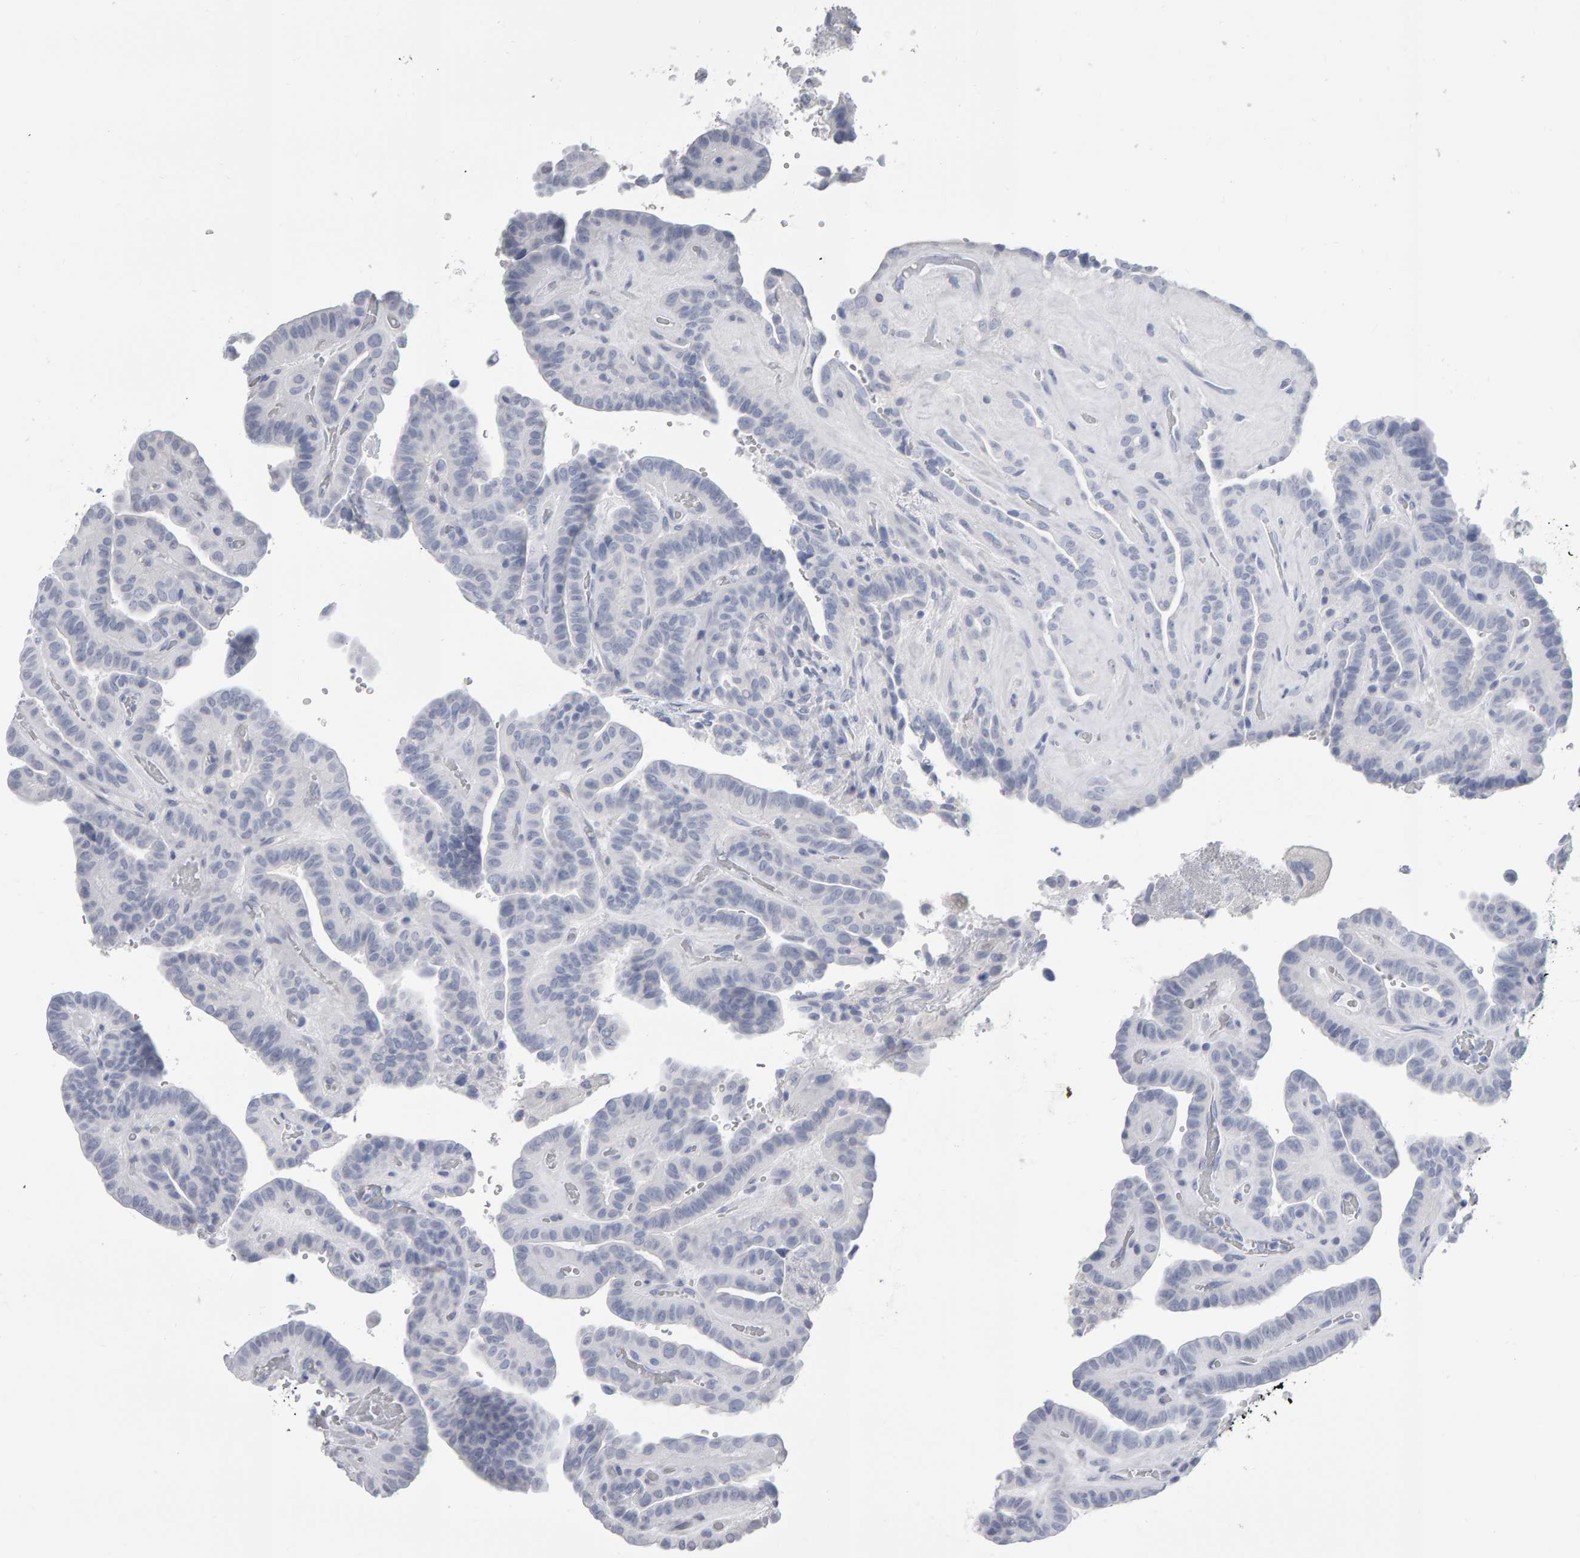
{"staining": {"intensity": "negative", "quantity": "none", "location": "none"}, "tissue": "thyroid cancer", "cell_type": "Tumor cells", "image_type": "cancer", "snomed": [{"axis": "morphology", "description": "Papillary adenocarcinoma, NOS"}, {"axis": "topography", "description": "Thyroid gland"}], "caption": "Immunohistochemical staining of human papillary adenocarcinoma (thyroid) demonstrates no significant expression in tumor cells.", "gene": "NCDN", "patient": {"sex": "male", "age": 77}}